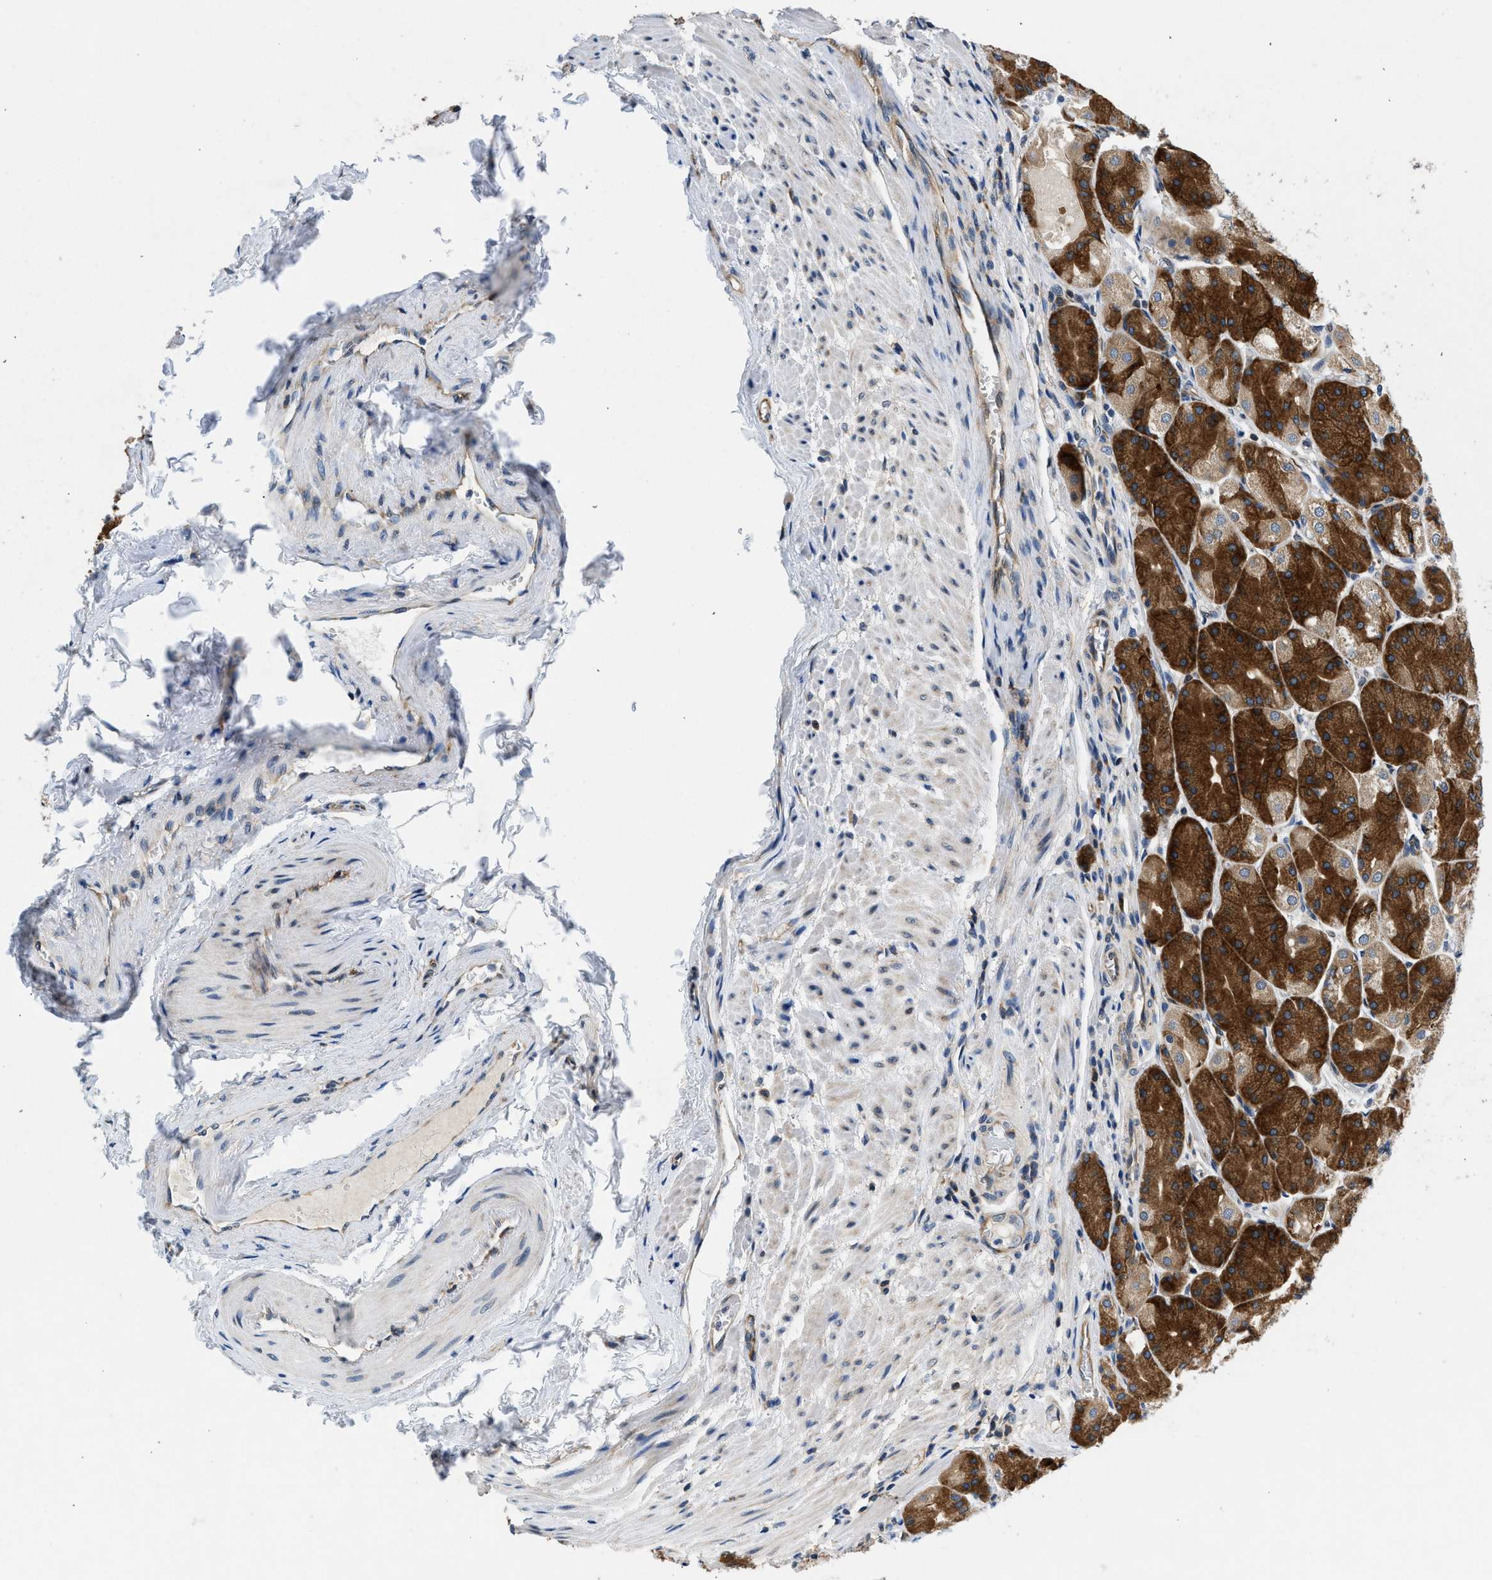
{"staining": {"intensity": "strong", "quantity": ">75%", "location": "cytoplasmic/membranous"}, "tissue": "stomach", "cell_type": "Glandular cells", "image_type": "normal", "snomed": [{"axis": "morphology", "description": "Normal tissue, NOS"}, {"axis": "topography", "description": "Stomach, upper"}], "caption": "DAB immunohistochemical staining of normal human stomach demonstrates strong cytoplasmic/membranous protein staining in approximately >75% of glandular cells. The staining was performed using DAB (3,3'-diaminobenzidine) to visualize the protein expression in brown, while the nuclei were stained in blue with hematoxylin (Magnification: 20x).", "gene": "PA2G4", "patient": {"sex": "male", "age": 72}}